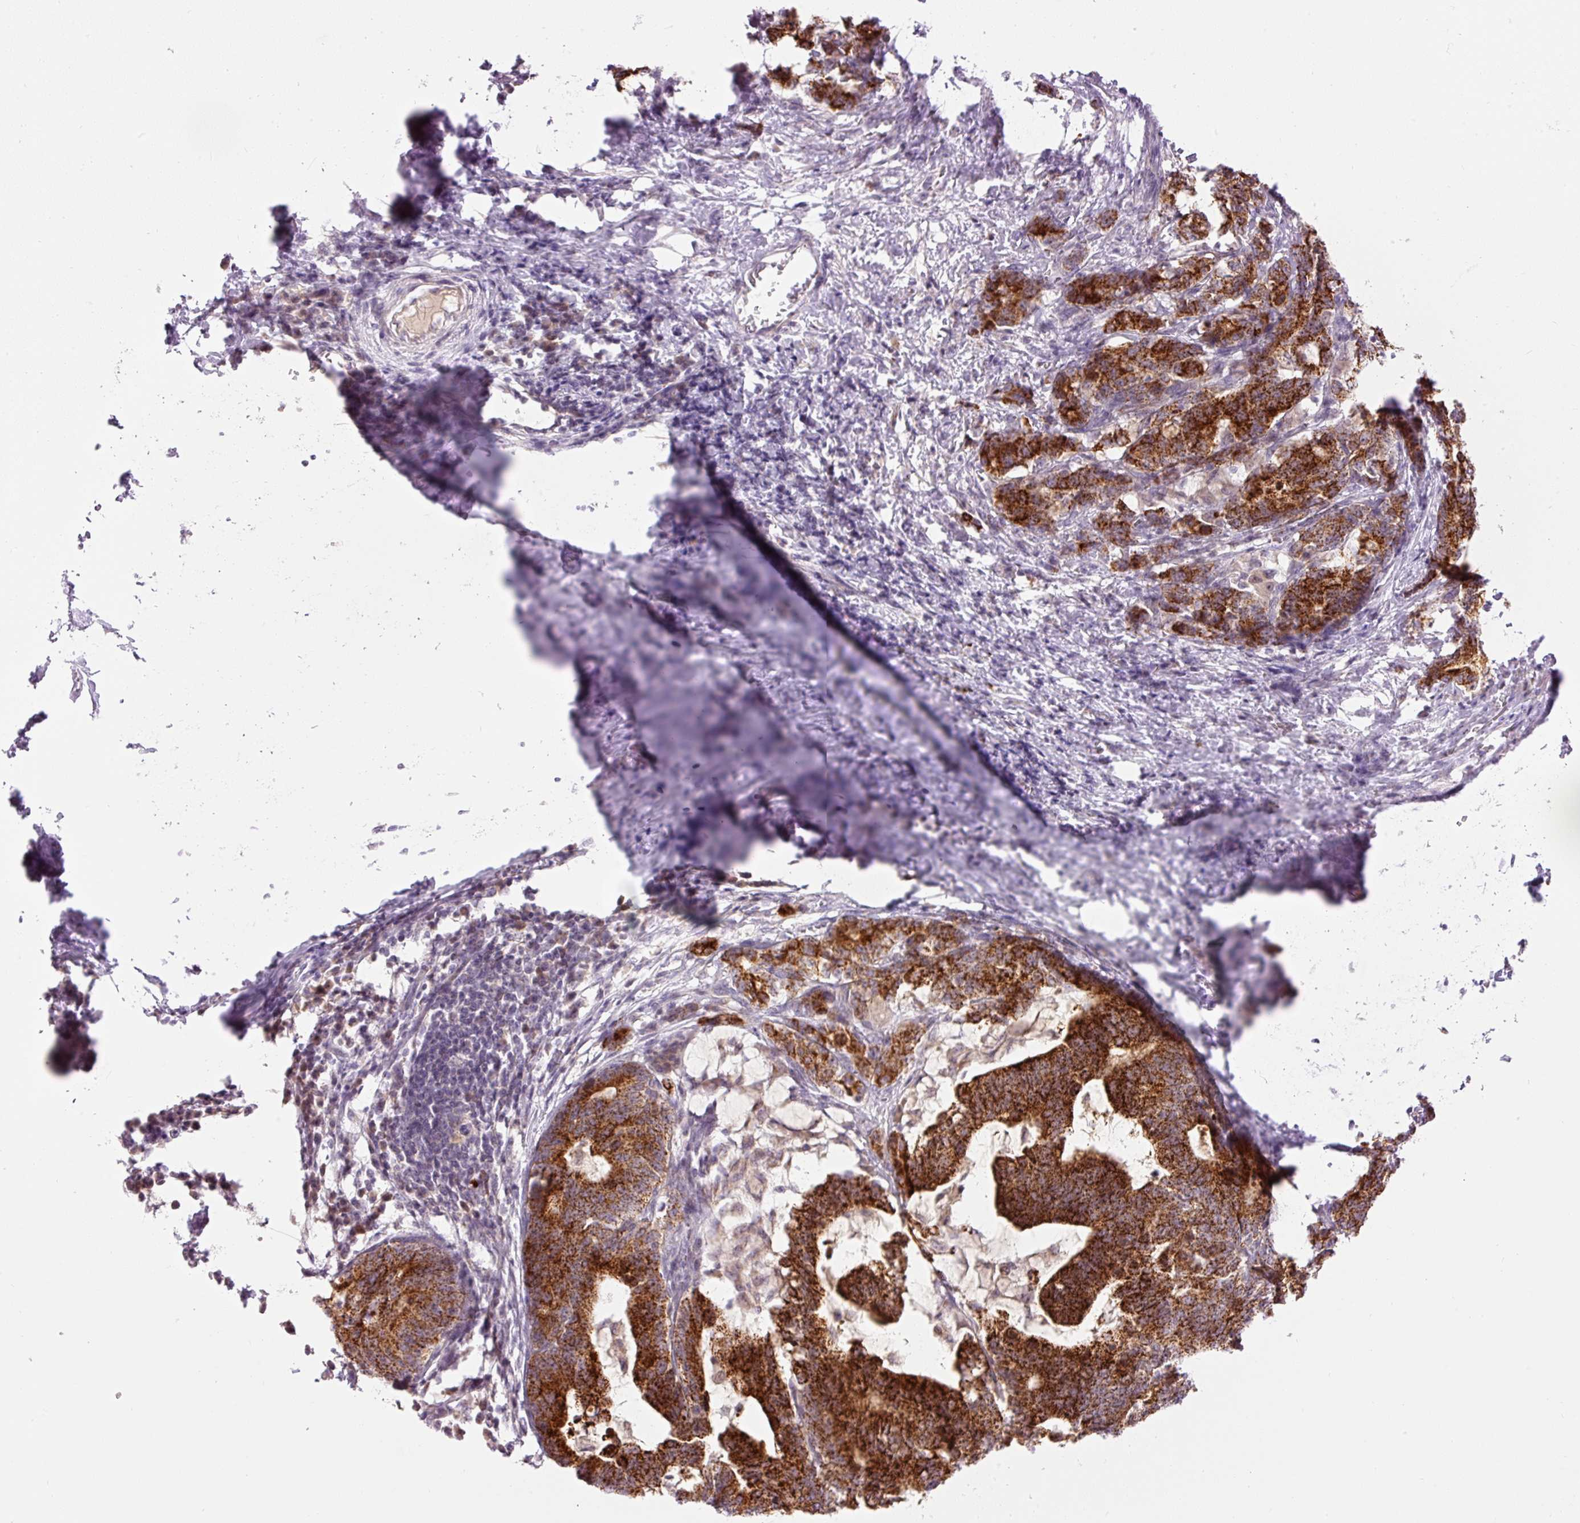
{"staining": {"intensity": "strong", "quantity": ">75%", "location": "cytoplasmic/membranous"}, "tissue": "stomach cancer", "cell_type": "Tumor cells", "image_type": "cancer", "snomed": [{"axis": "morphology", "description": "Normal tissue, NOS"}, {"axis": "morphology", "description": "Adenocarcinoma, NOS"}, {"axis": "topography", "description": "Stomach"}], "caption": "DAB immunohistochemical staining of stomach cancer (adenocarcinoma) reveals strong cytoplasmic/membranous protein staining in approximately >75% of tumor cells.", "gene": "ABHD11", "patient": {"sex": "female", "age": 64}}